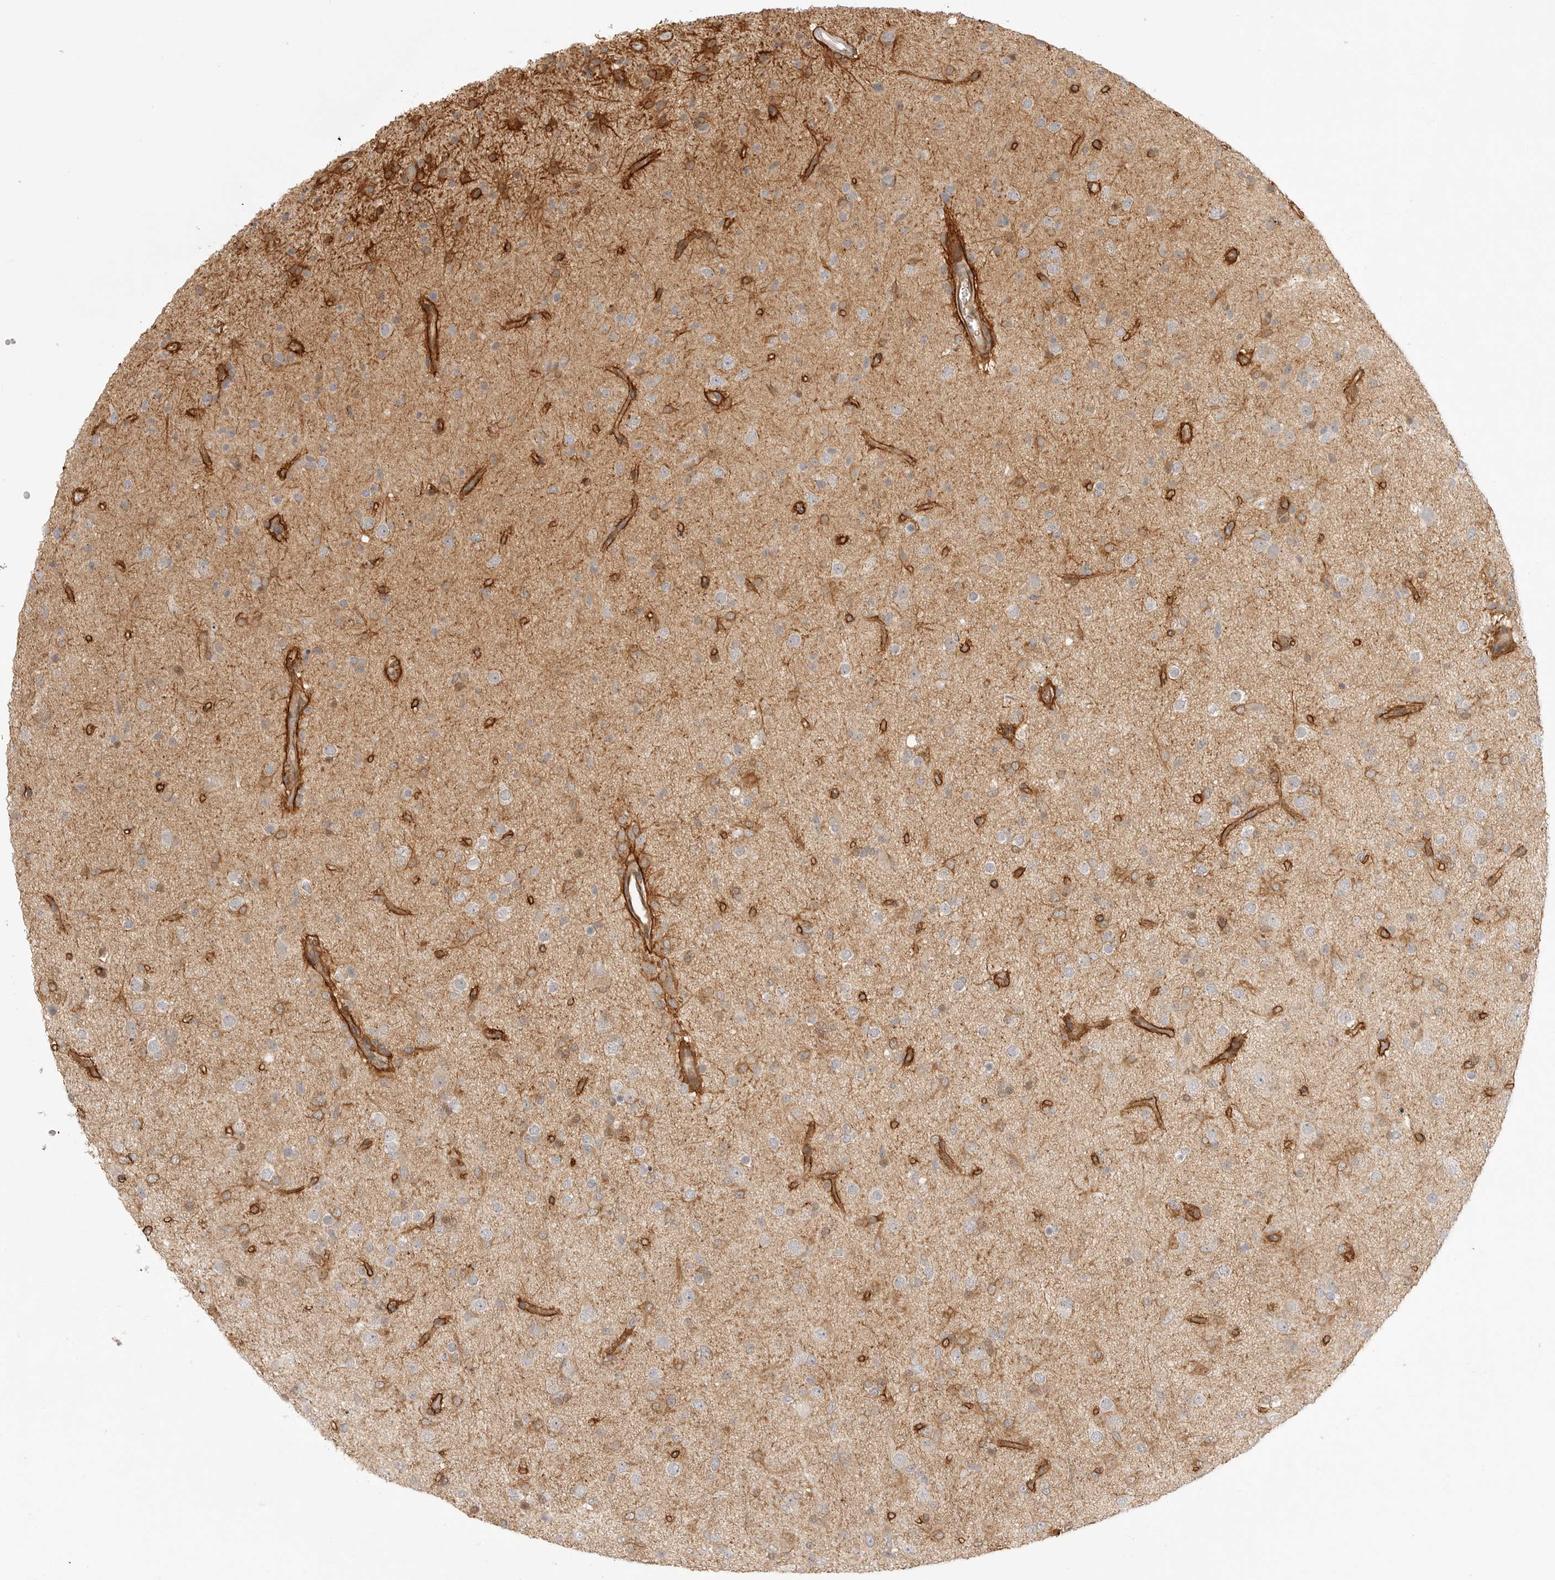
{"staining": {"intensity": "negative", "quantity": "none", "location": "none"}, "tissue": "glioma", "cell_type": "Tumor cells", "image_type": "cancer", "snomed": [{"axis": "morphology", "description": "Glioma, malignant, Low grade"}, {"axis": "topography", "description": "Brain"}], "caption": "A histopathology image of human low-grade glioma (malignant) is negative for staining in tumor cells. Nuclei are stained in blue.", "gene": "ATOH7", "patient": {"sex": "male", "age": 65}}